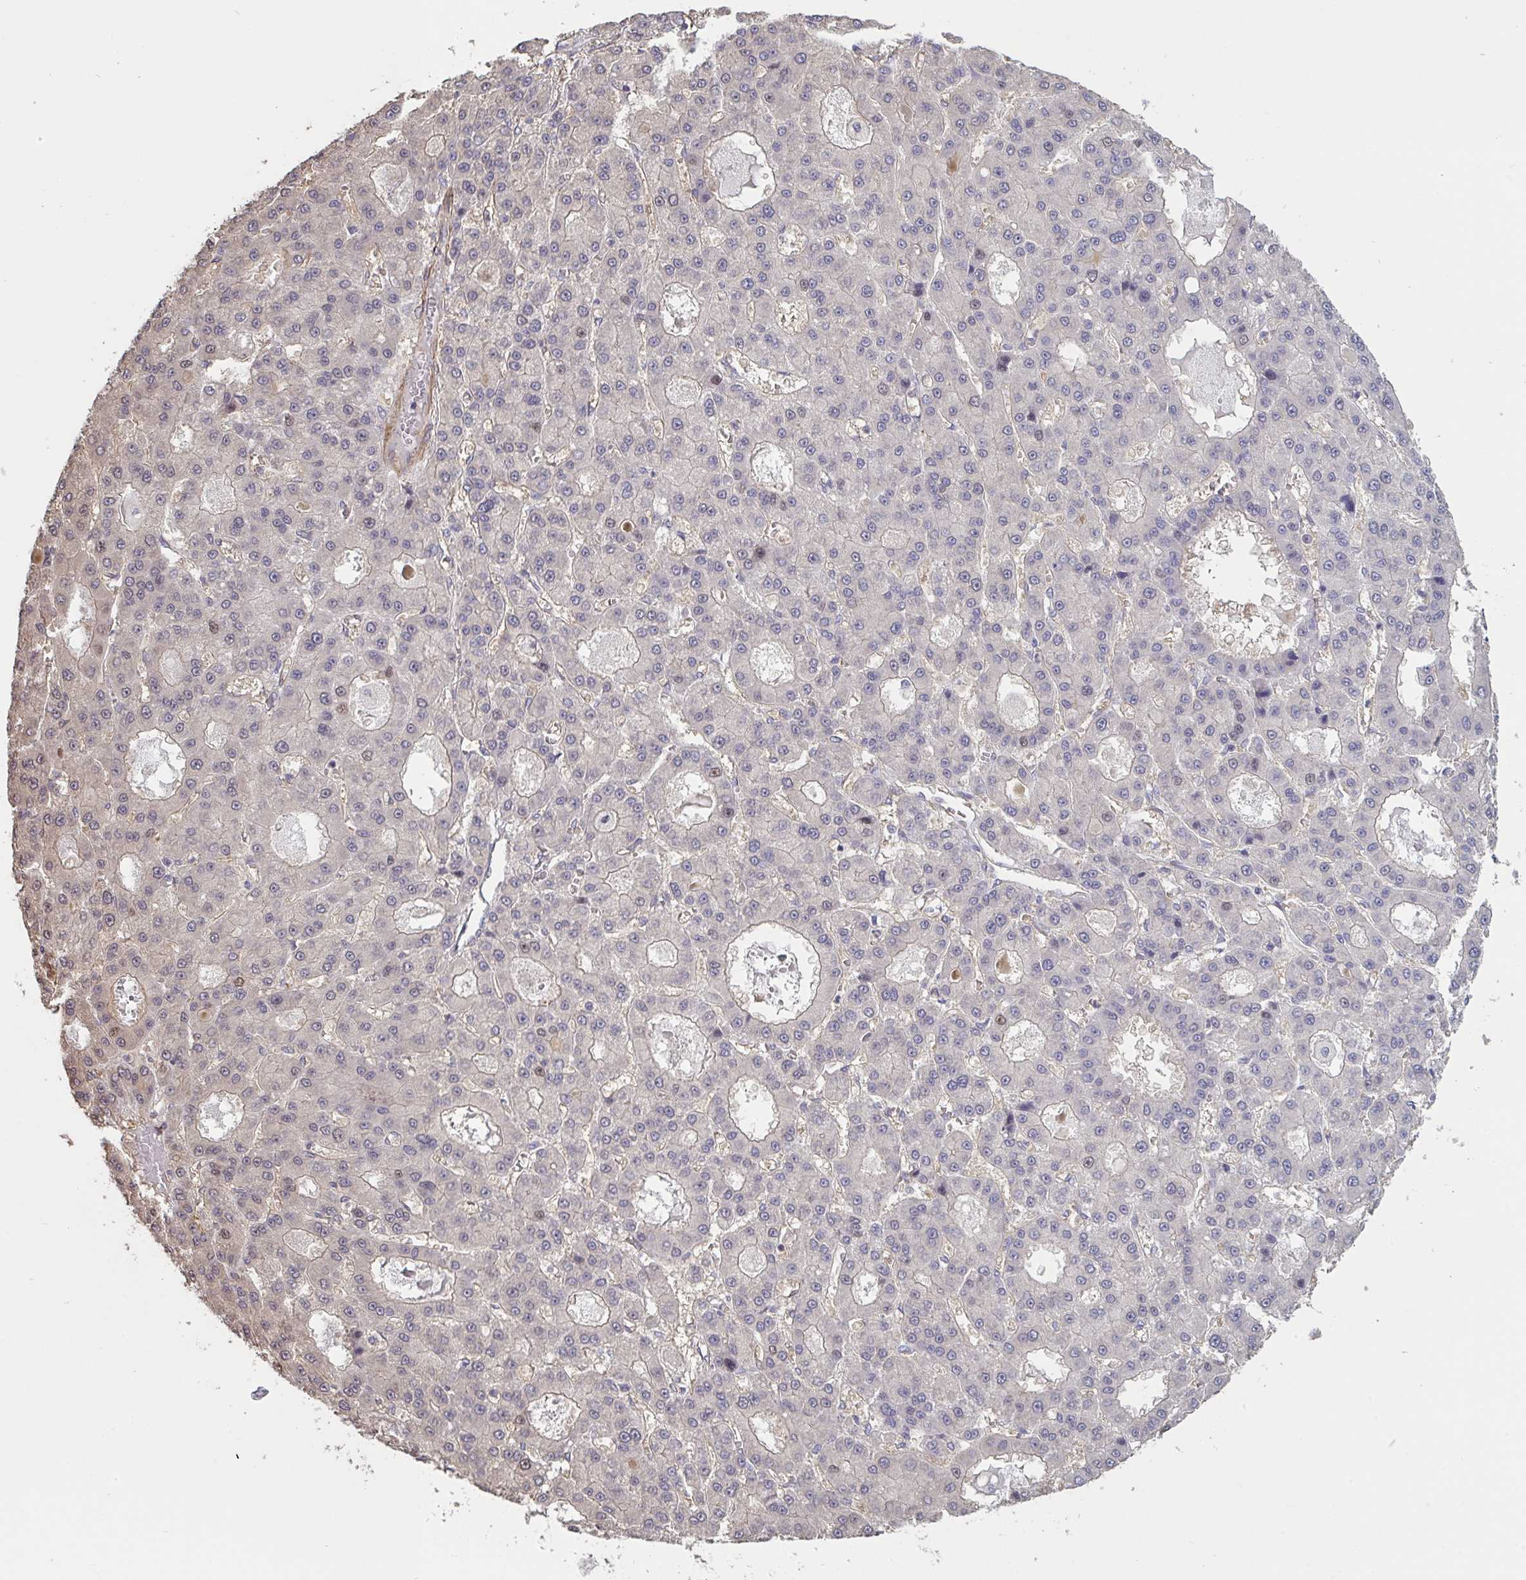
{"staining": {"intensity": "weak", "quantity": "<25%", "location": "nuclear"}, "tissue": "liver cancer", "cell_type": "Tumor cells", "image_type": "cancer", "snomed": [{"axis": "morphology", "description": "Carcinoma, Hepatocellular, NOS"}, {"axis": "topography", "description": "Liver"}], "caption": "Histopathology image shows no significant protein staining in tumor cells of liver hepatocellular carcinoma.", "gene": "IPO5", "patient": {"sex": "male", "age": 70}}